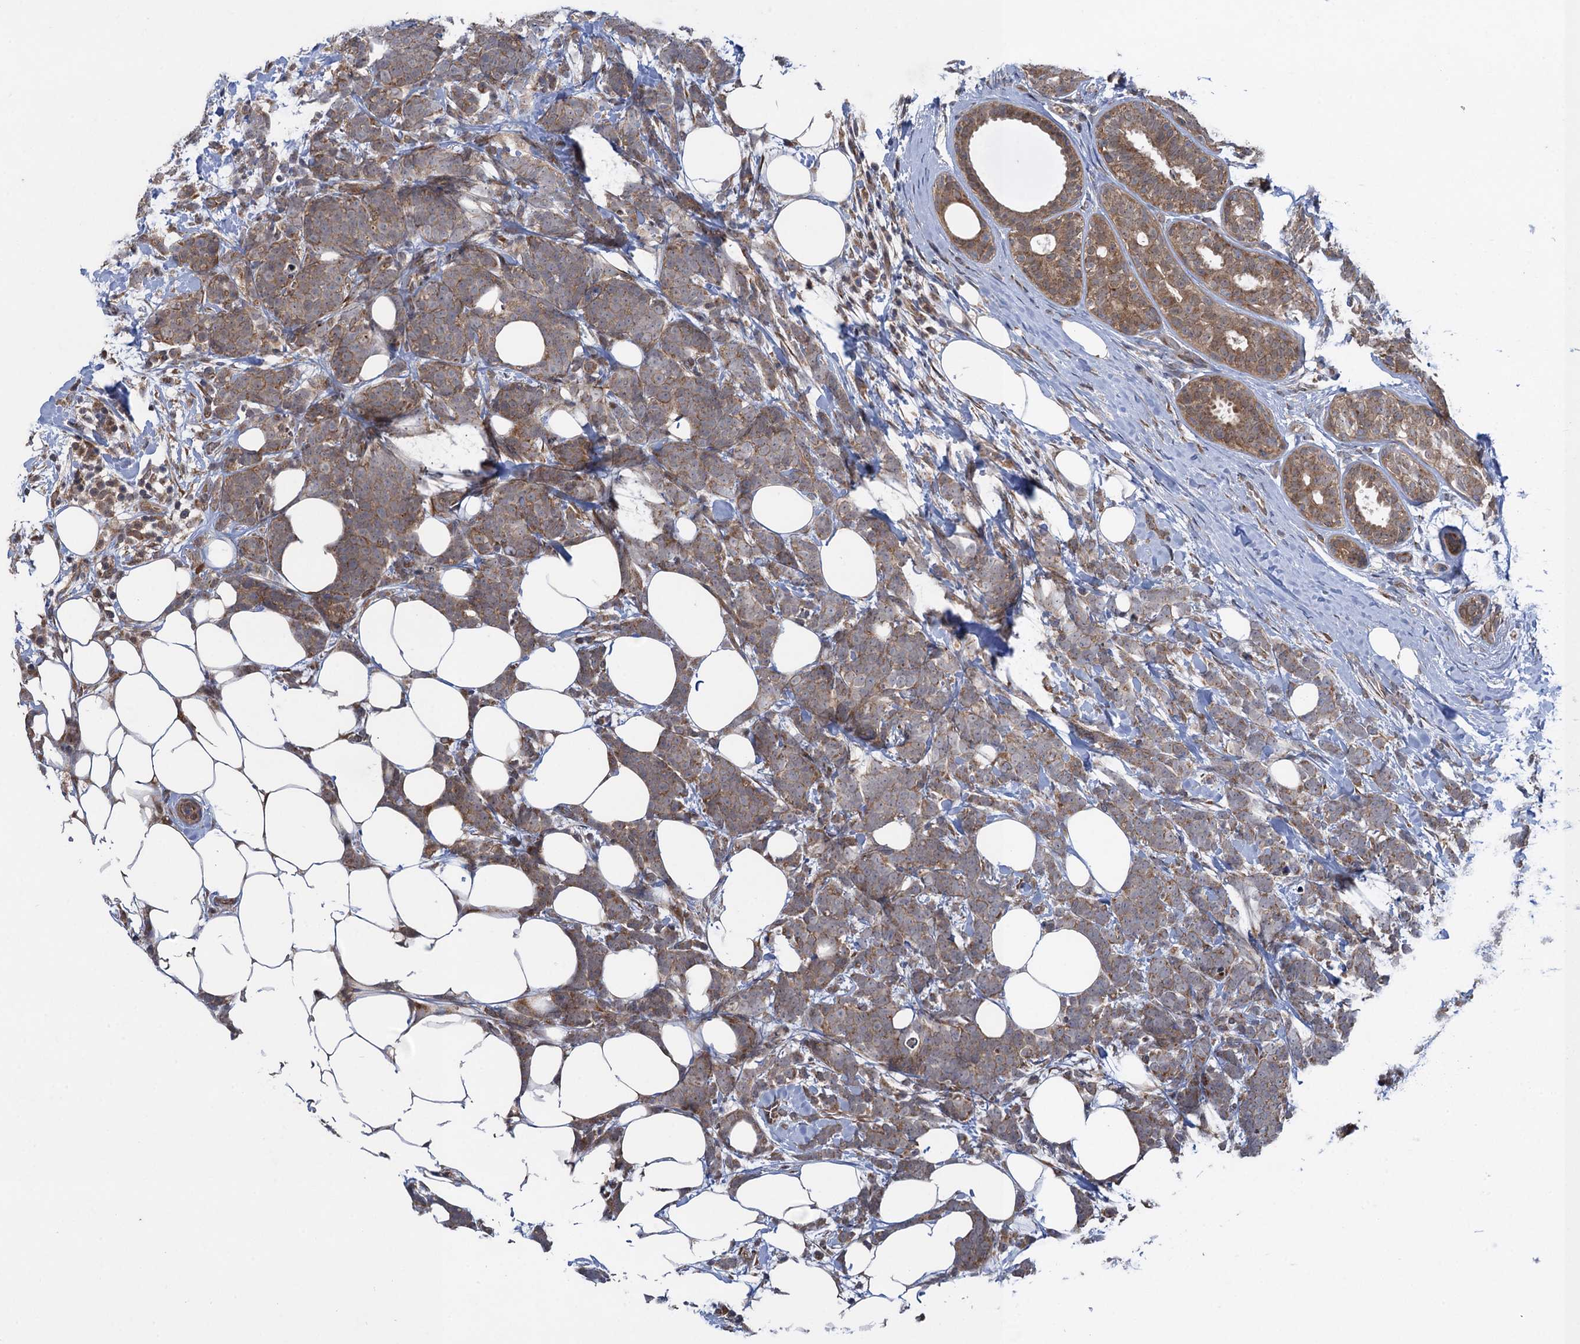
{"staining": {"intensity": "weak", "quantity": "25%-75%", "location": "cytoplasmic/membranous"}, "tissue": "breast cancer", "cell_type": "Tumor cells", "image_type": "cancer", "snomed": [{"axis": "morphology", "description": "Lobular carcinoma"}, {"axis": "topography", "description": "Breast"}], "caption": "Breast lobular carcinoma stained with DAB IHC exhibits low levels of weak cytoplasmic/membranous expression in about 25%-75% of tumor cells. (DAB (3,3'-diaminobenzidine) = brown stain, brightfield microscopy at high magnification).", "gene": "HAUS1", "patient": {"sex": "female", "age": 58}}